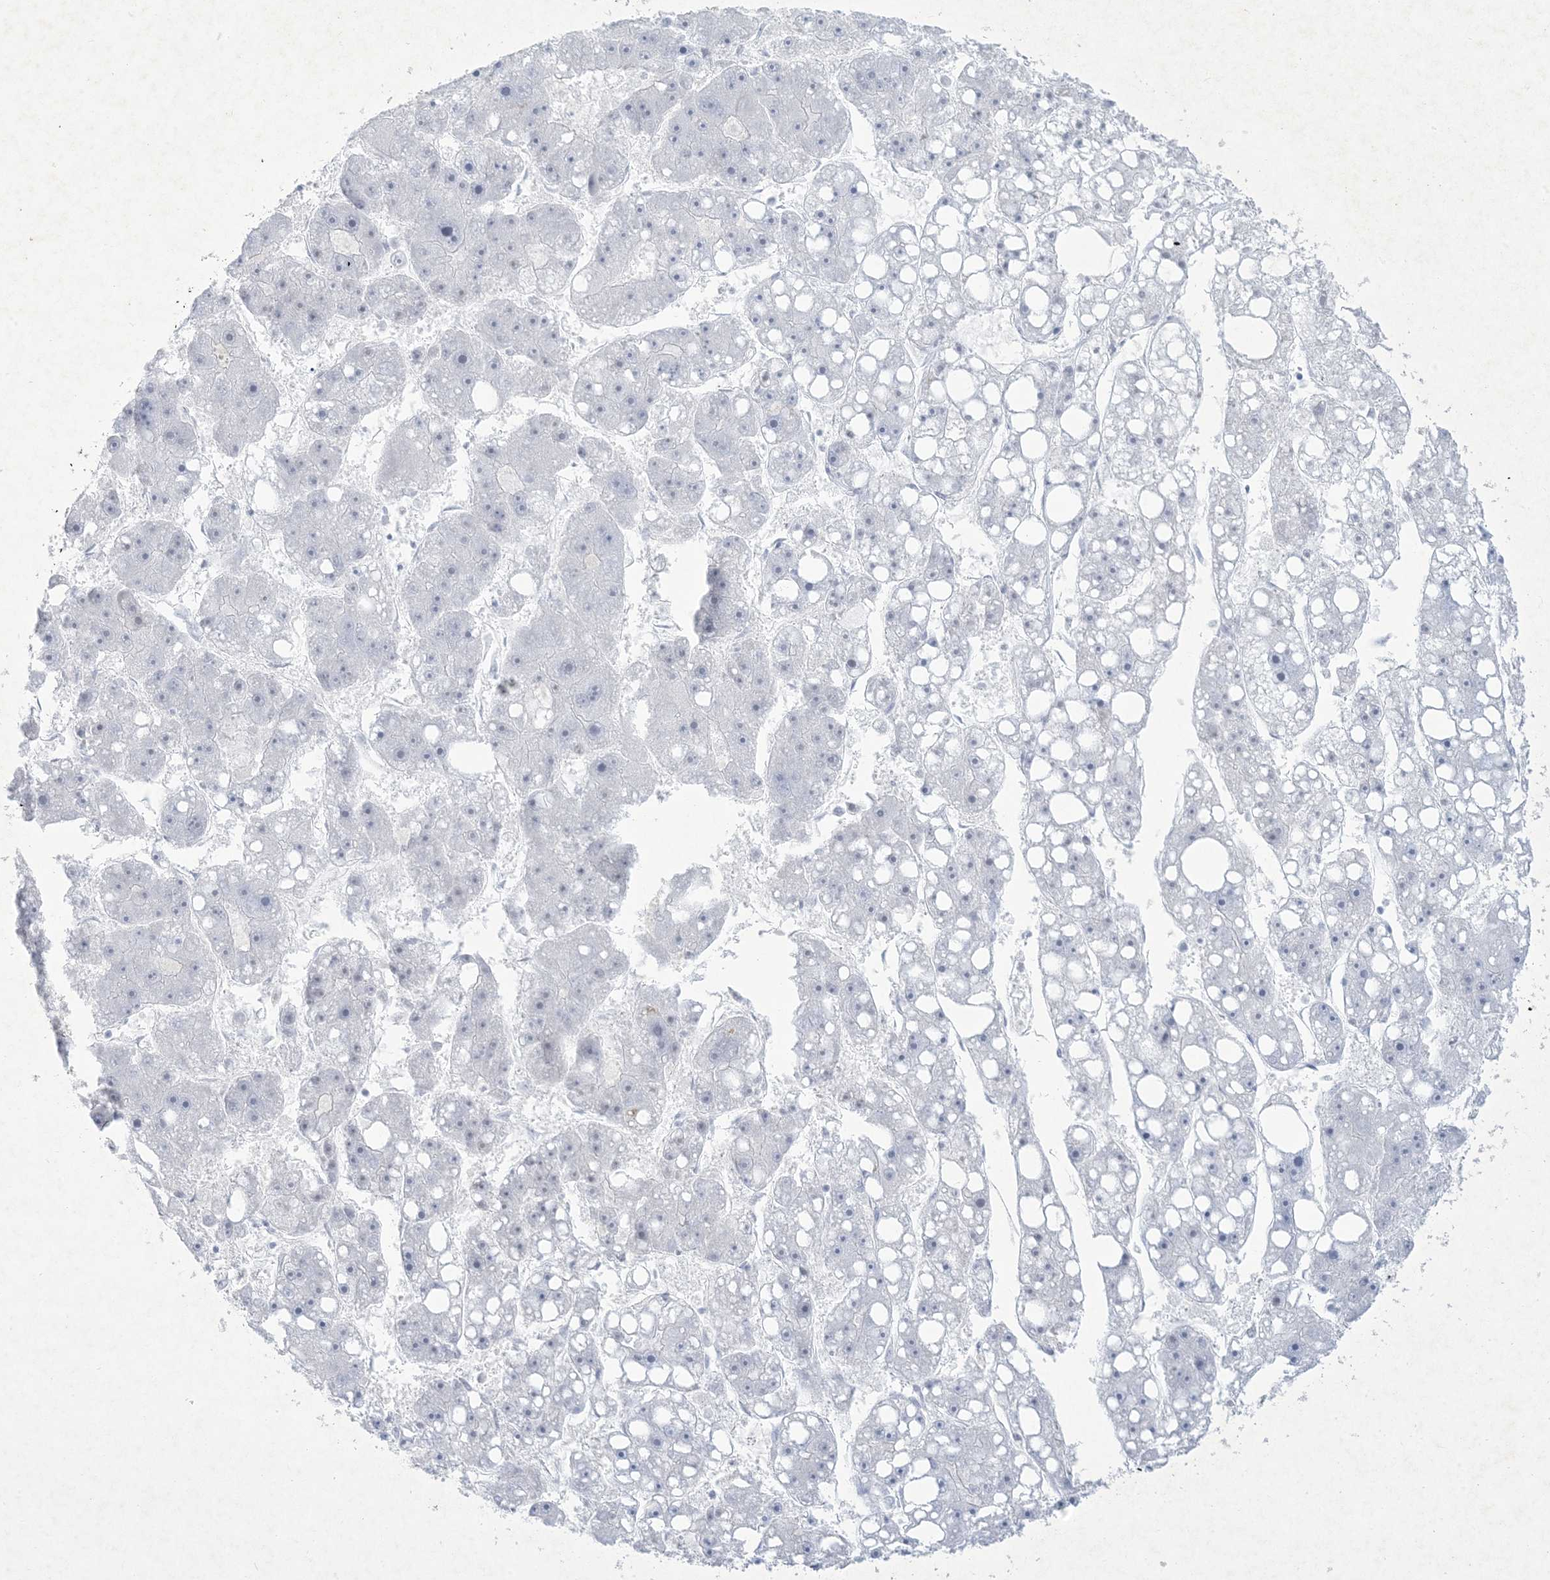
{"staining": {"intensity": "negative", "quantity": "none", "location": "none"}, "tissue": "liver cancer", "cell_type": "Tumor cells", "image_type": "cancer", "snomed": [{"axis": "morphology", "description": "Carcinoma, Hepatocellular, NOS"}, {"axis": "topography", "description": "Liver"}], "caption": "An image of liver hepatocellular carcinoma stained for a protein demonstrates no brown staining in tumor cells.", "gene": "HOMEZ", "patient": {"sex": "female", "age": 61}}